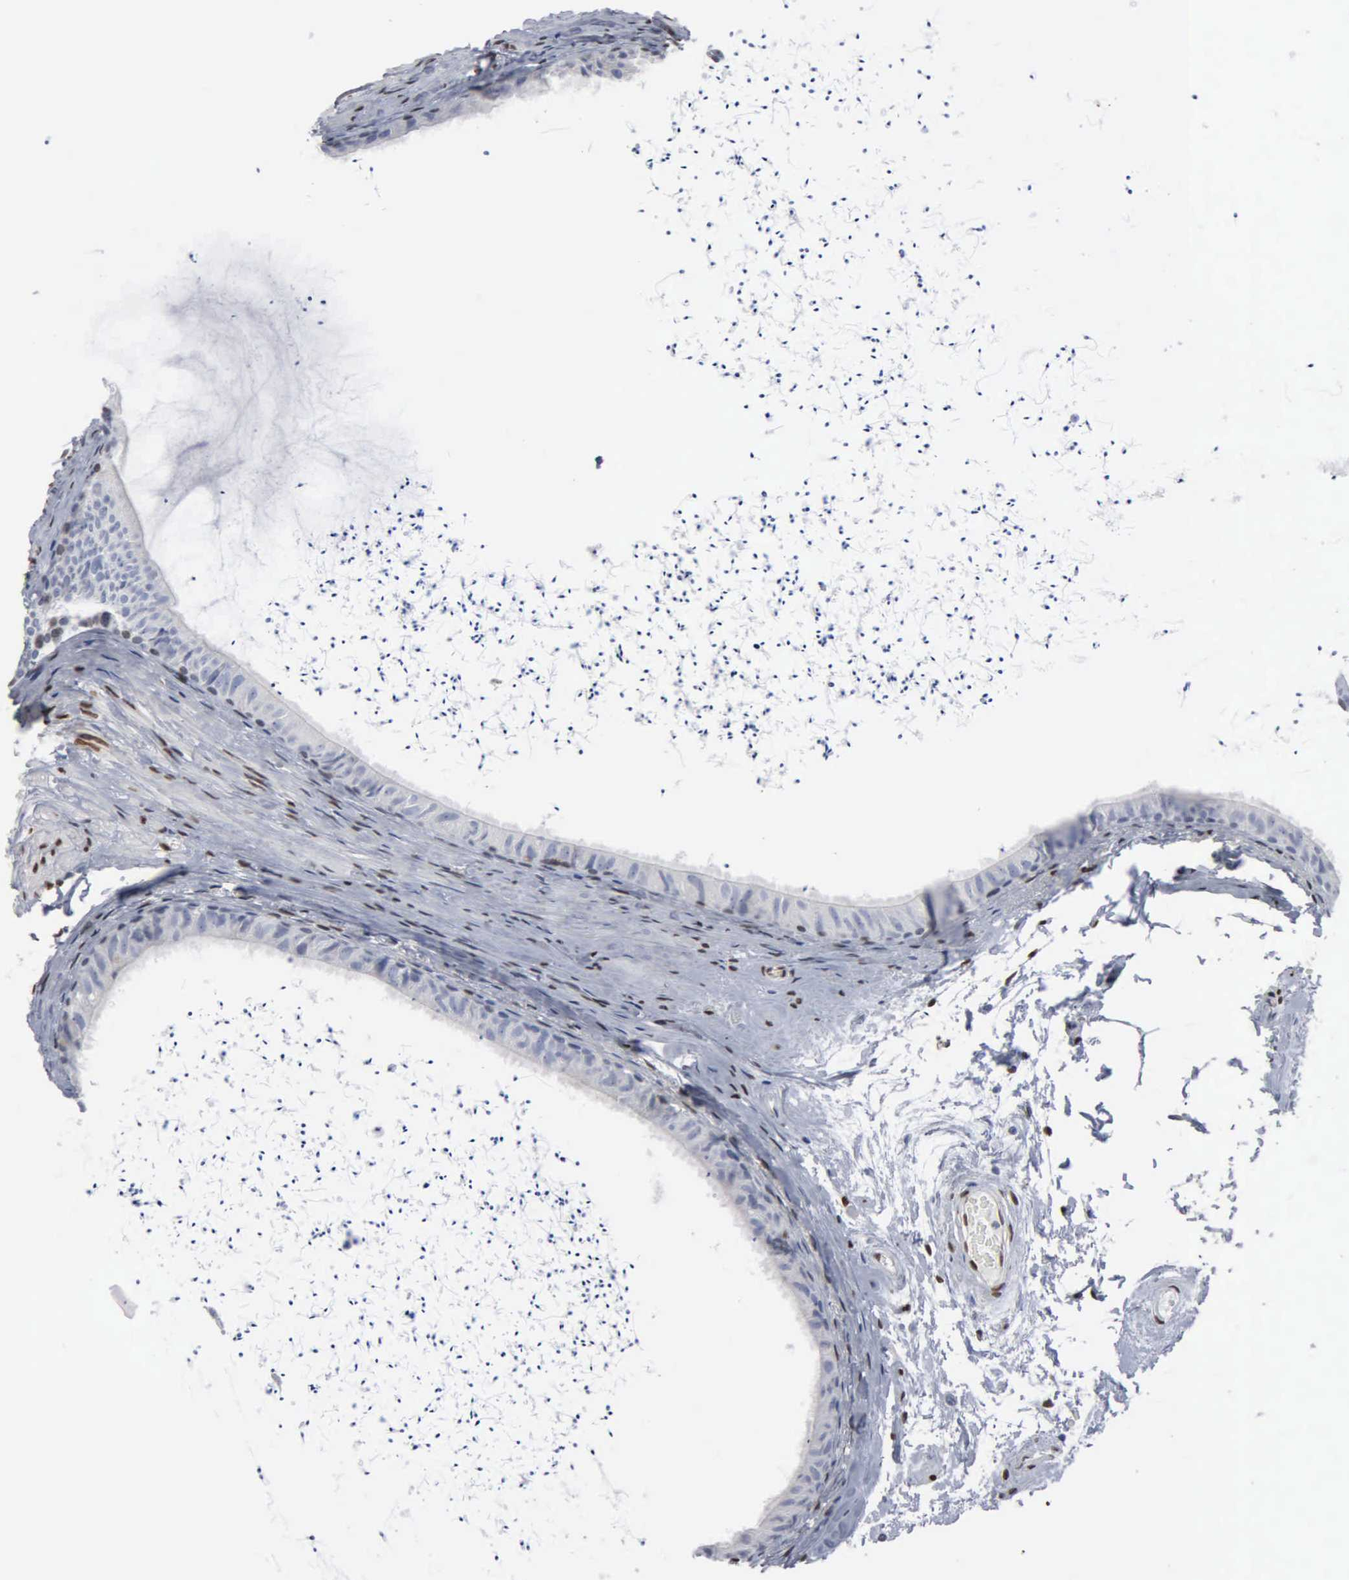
{"staining": {"intensity": "negative", "quantity": "none", "location": "none"}, "tissue": "epididymis", "cell_type": "Glandular cells", "image_type": "normal", "snomed": [{"axis": "morphology", "description": "Normal tissue, NOS"}, {"axis": "topography", "description": "Epididymis"}], "caption": "This is an immunohistochemistry histopathology image of normal human epididymis. There is no staining in glandular cells.", "gene": "FGF2", "patient": {"sex": "male", "age": 77}}